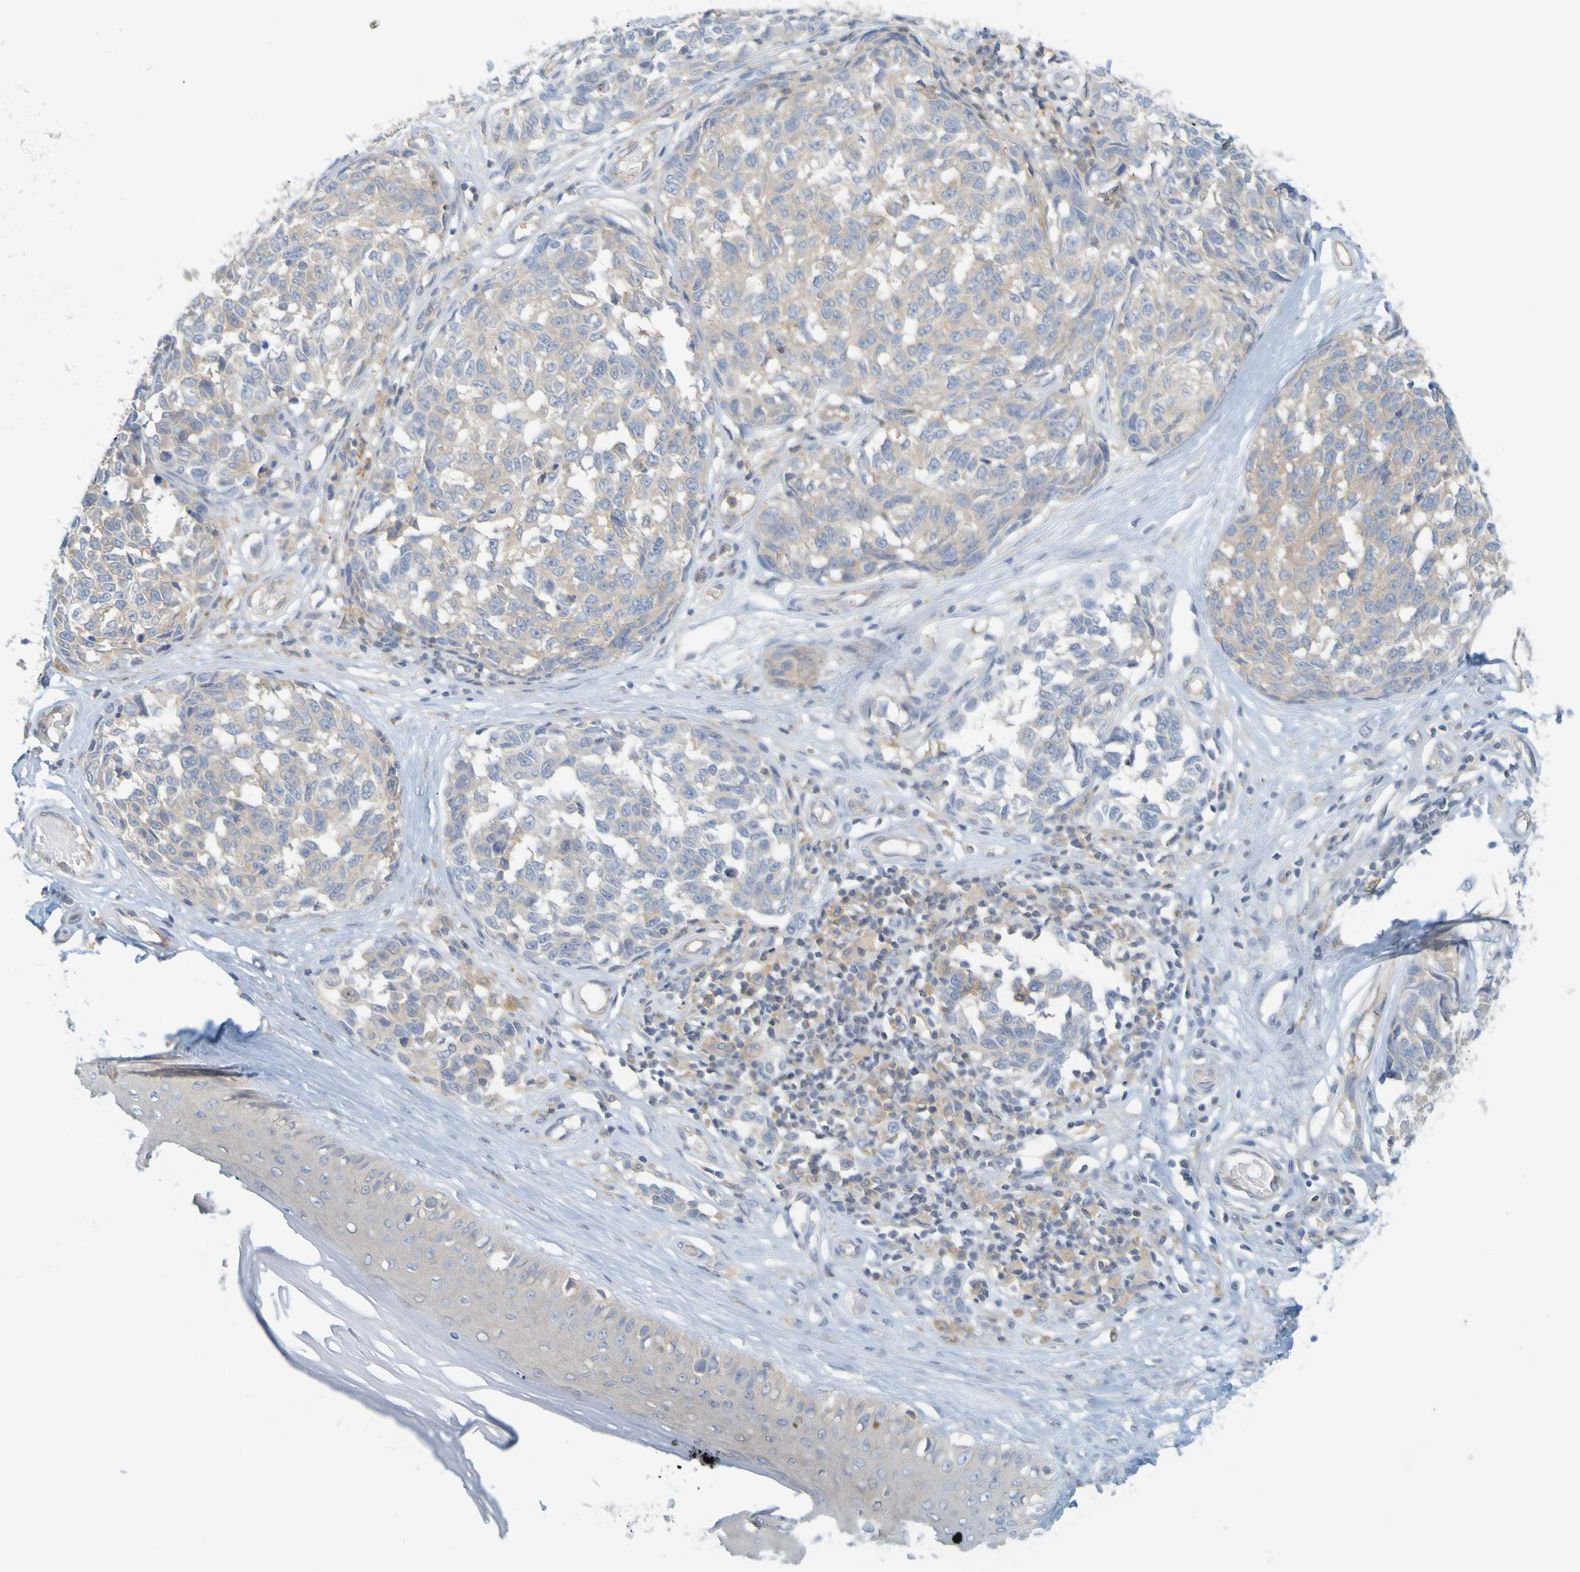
{"staining": {"intensity": "weak", "quantity": ">75%", "location": "cytoplasmic/membranous"}, "tissue": "melanoma", "cell_type": "Tumor cells", "image_type": "cancer", "snomed": [{"axis": "morphology", "description": "Malignant melanoma, NOS"}, {"axis": "topography", "description": "Skin"}], "caption": "Malignant melanoma tissue exhibits weak cytoplasmic/membranous staining in about >75% of tumor cells, visualized by immunohistochemistry.", "gene": "APPL1", "patient": {"sex": "female", "age": 64}}